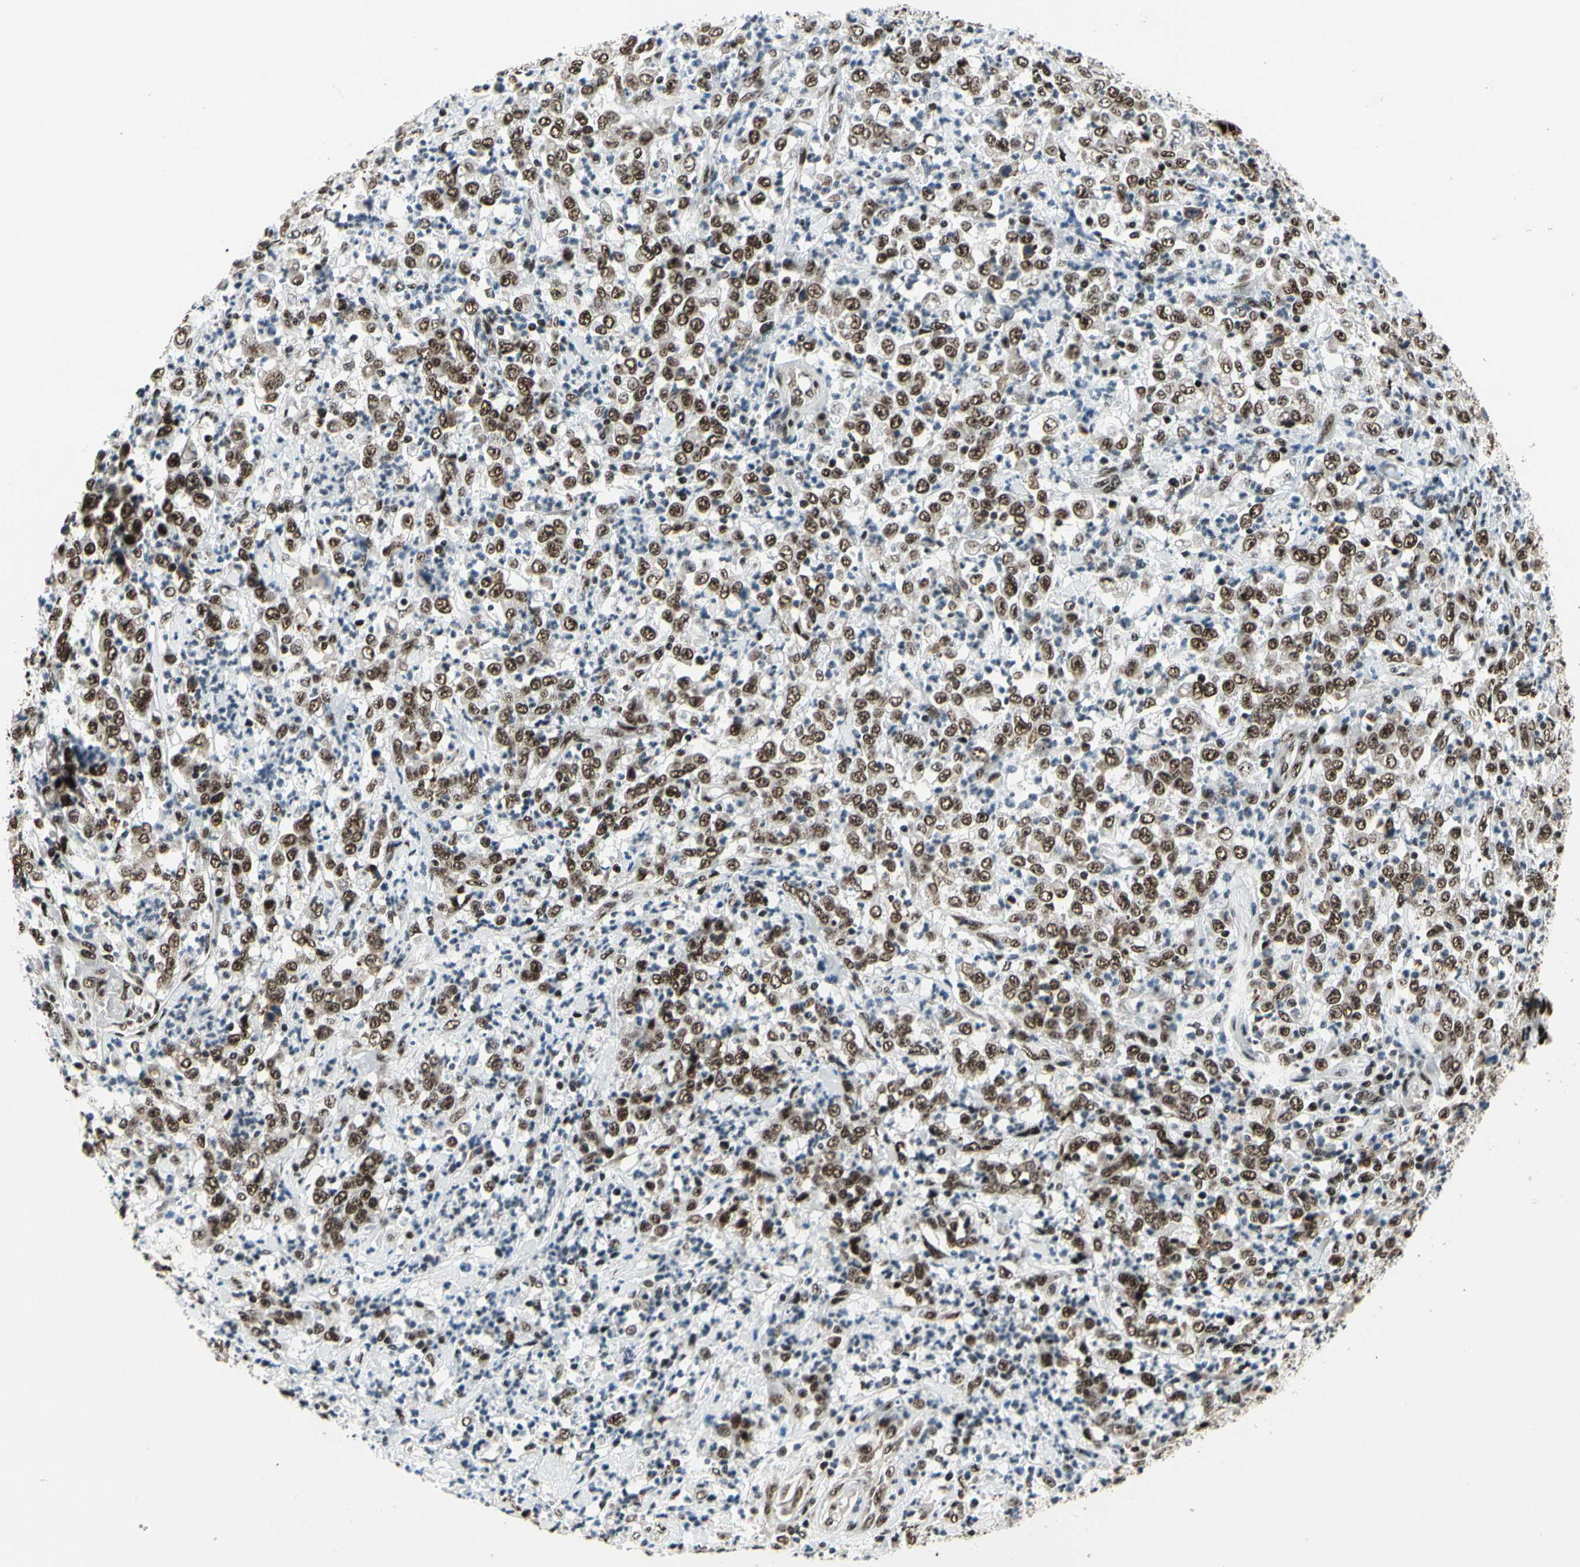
{"staining": {"intensity": "moderate", "quantity": ">75%", "location": "nuclear"}, "tissue": "stomach cancer", "cell_type": "Tumor cells", "image_type": "cancer", "snomed": [{"axis": "morphology", "description": "Adenocarcinoma, NOS"}, {"axis": "topography", "description": "Stomach, lower"}], "caption": "Brown immunohistochemical staining in stomach adenocarcinoma exhibits moderate nuclear expression in approximately >75% of tumor cells.", "gene": "SRSF11", "patient": {"sex": "female", "age": 71}}